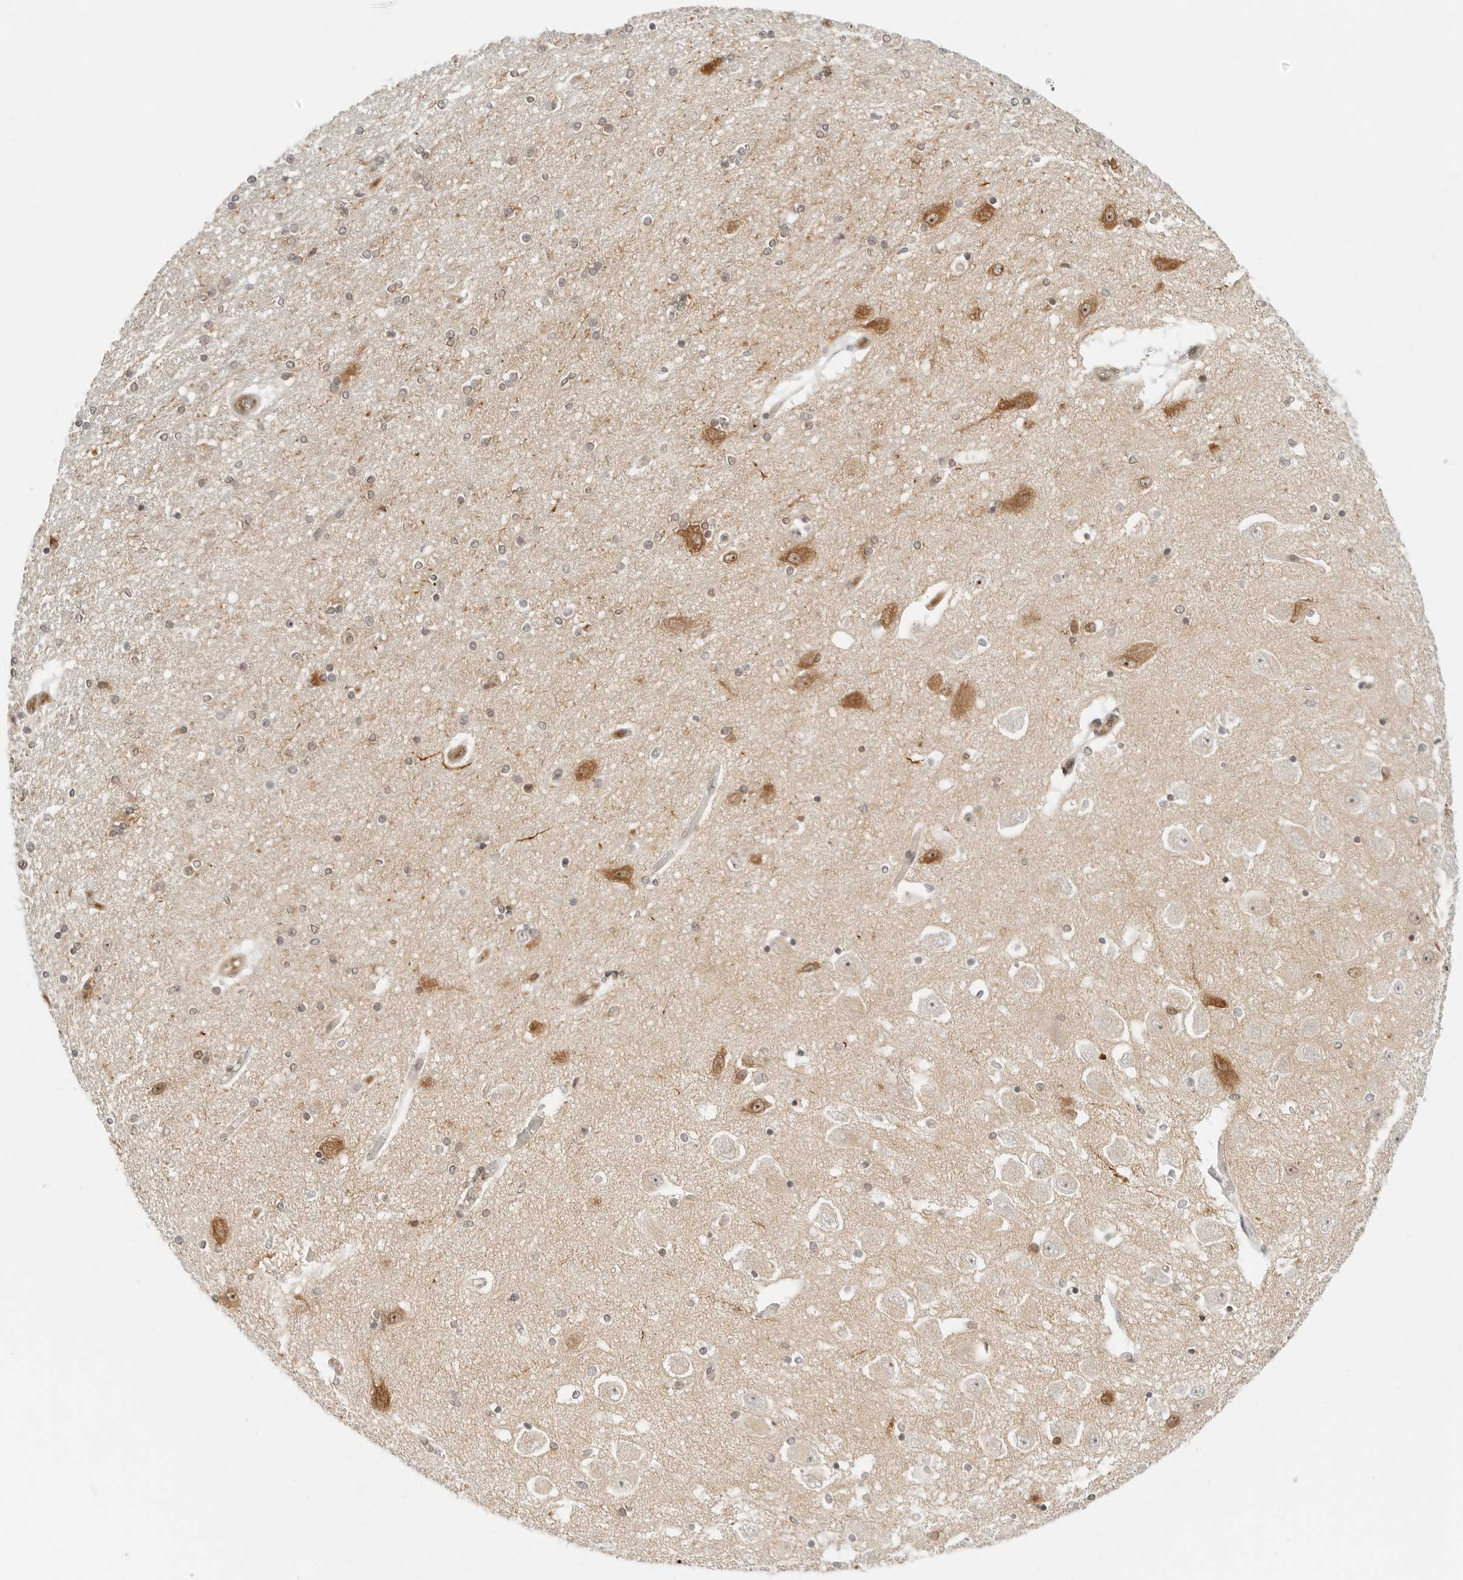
{"staining": {"intensity": "weak", "quantity": "25%-75%", "location": "nuclear"}, "tissue": "hippocampus", "cell_type": "Glial cells", "image_type": "normal", "snomed": [{"axis": "morphology", "description": "Normal tissue, NOS"}, {"axis": "topography", "description": "Hippocampus"}], "caption": "Hippocampus was stained to show a protein in brown. There is low levels of weak nuclear positivity in approximately 25%-75% of glial cells.", "gene": "HIPK3", "patient": {"sex": "female", "age": 54}}